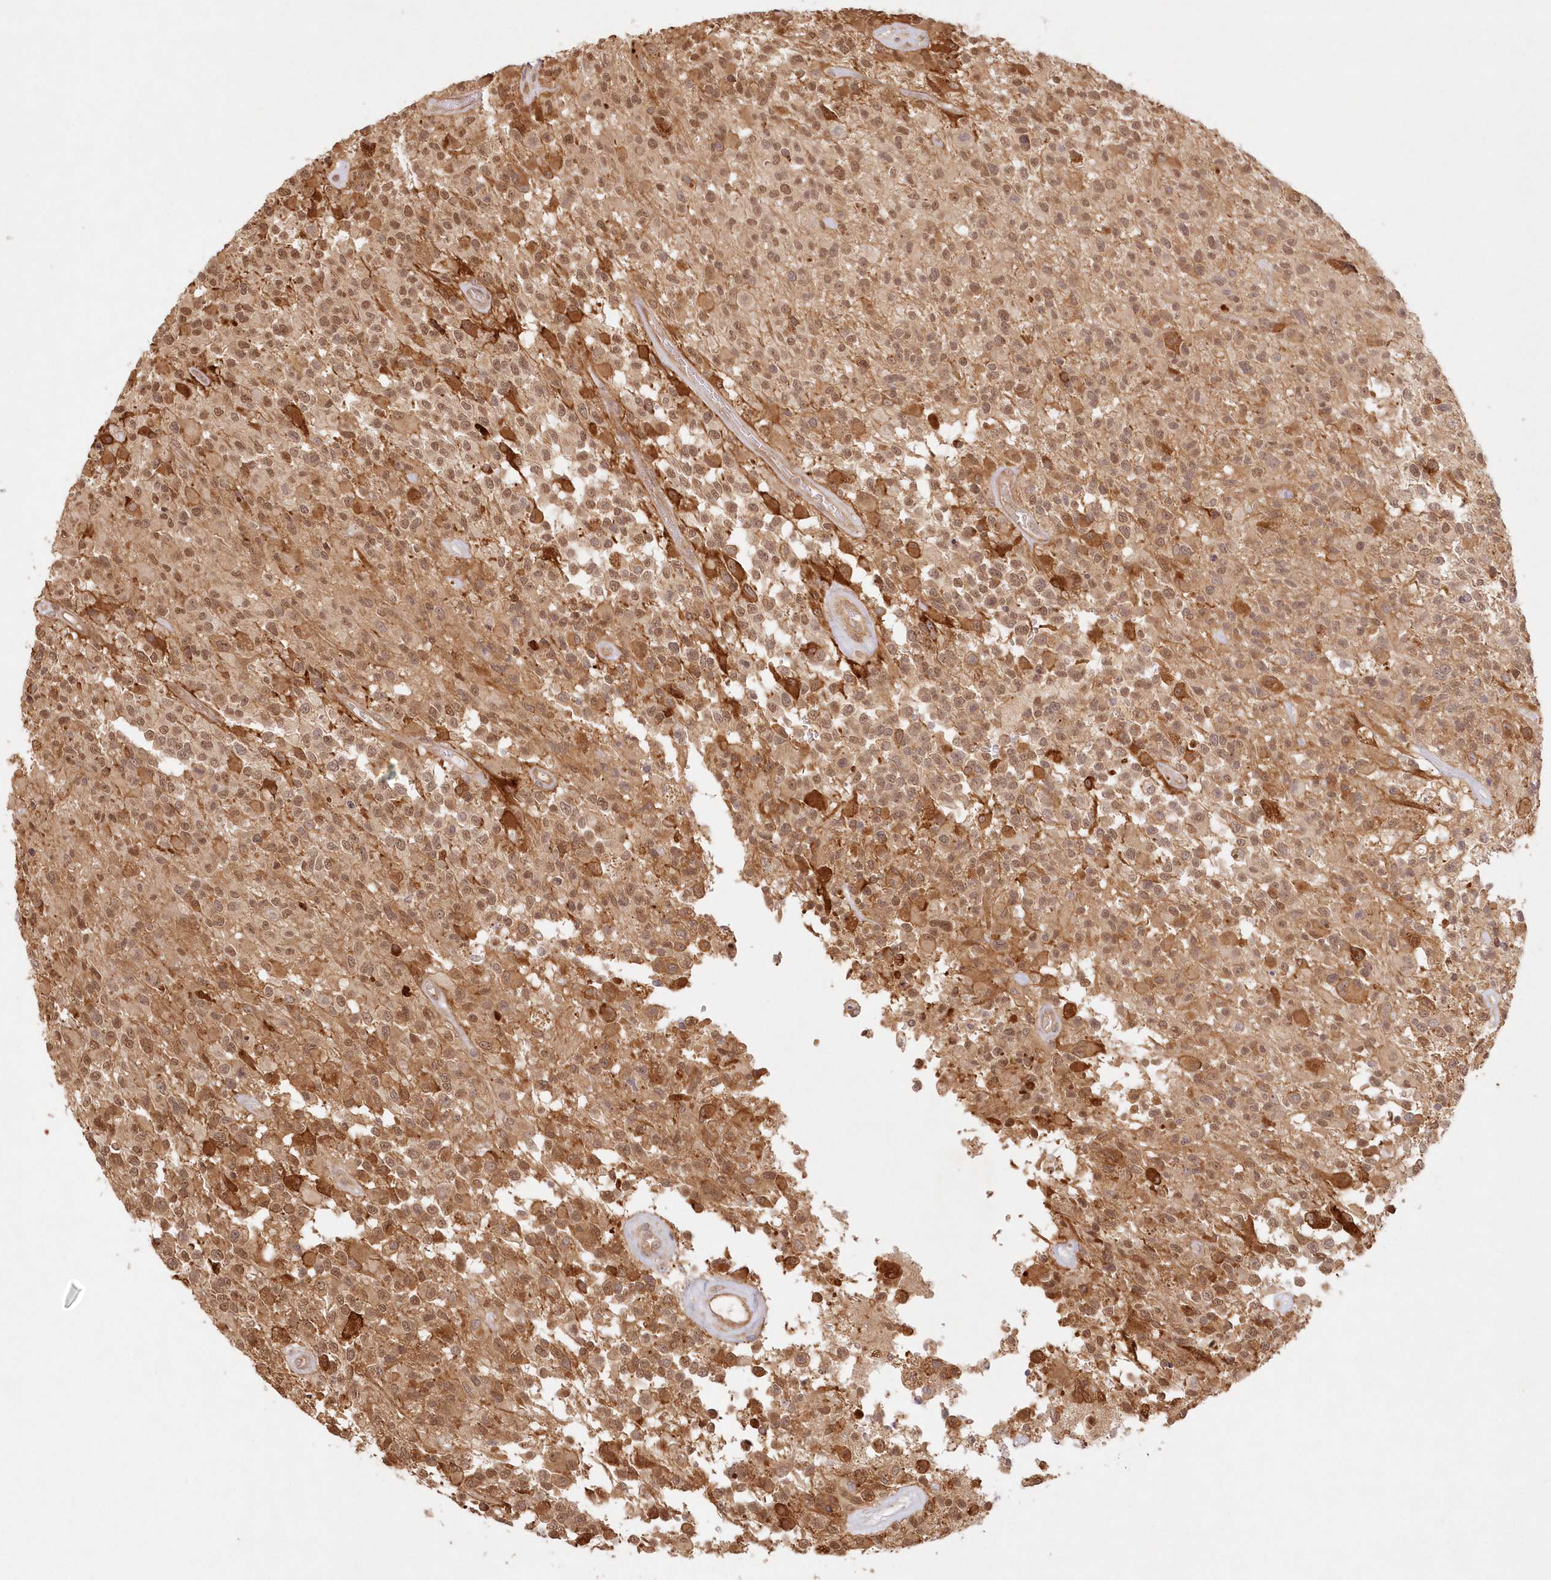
{"staining": {"intensity": "moderate", "quantity": ">75%", "location": "cytoplasmic/membranous,nuclear"}, "tissue": "glioma", "cell_type": "Tumor cells", "image_type": "cancer", "snomed": [{"axis": "morphology", "description": "Glioma, malignant, High grade"}, {"axis": "morphology", "description": "Glioblastoma, NOS"}, {"axis": "topography", "description": "Brain"}], "caption": "High-power microscopy captured an immunohistochemistry (IHC) photomicrograph of glioma, revealing moderate cytoplasmic/membranous and nuclear expression in approximately >75% of tumor cells.", "gene": "KIAA0232", "patient": {"sex": "male", "age": 60}}